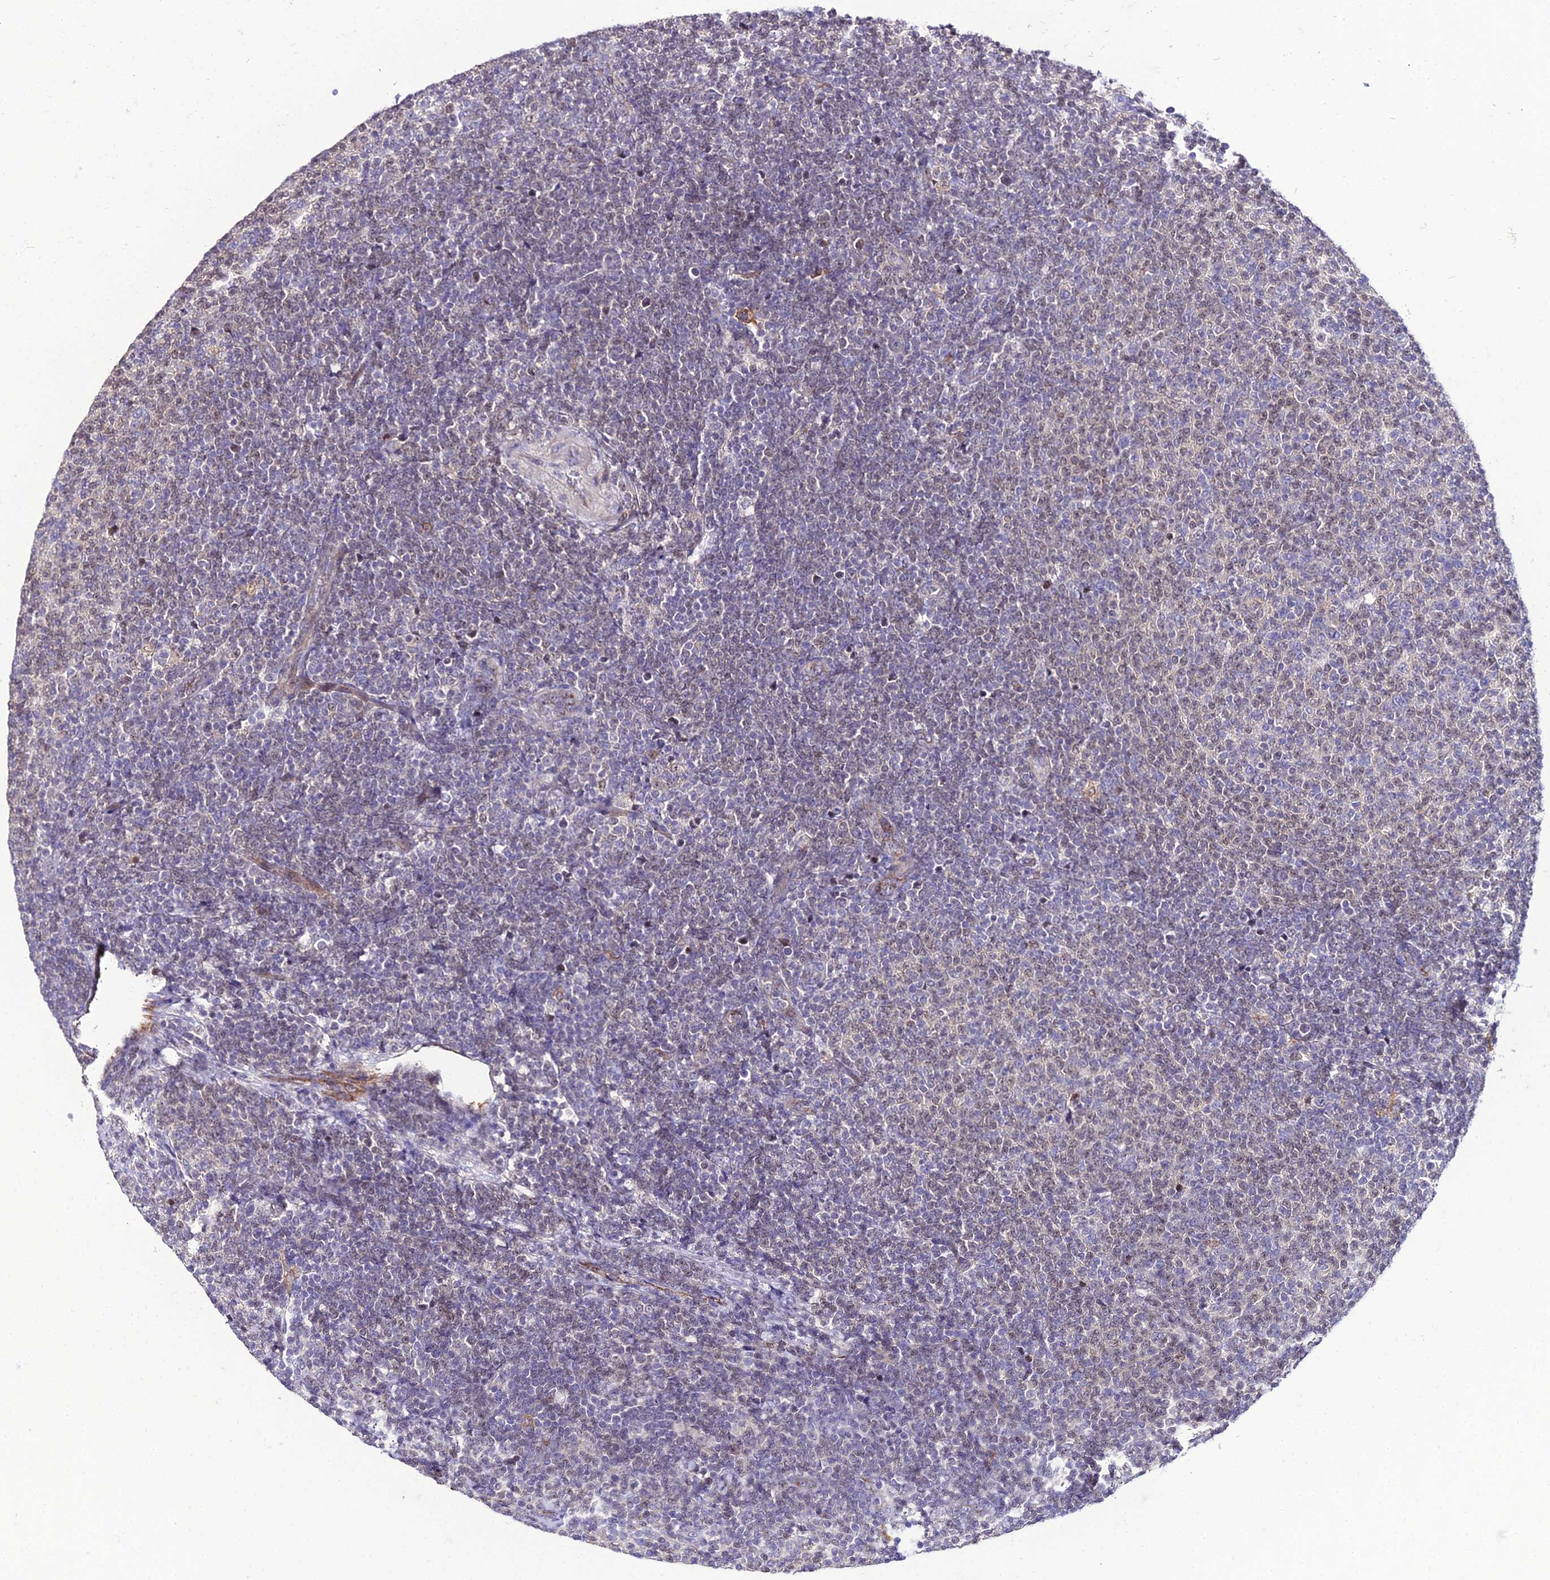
{"staining": {"intensity": "weak", "quantity": "25%-75%", "location": "nuclear"}, "tissue": "lymphoma", "cell_type": "Tumor cells", "image_type": "cancer", "snomed": [{"axis": "morphology", "description": "Malignant lymphoma, non-Hodgkin's type, Low grade"}, {"axis": "topography", "description": "Lymph node"}], "caption": "DAB (3,3'-diaminobenzidine) immunohistochemical staining of low-grade malignant lymphoma, non-Hodgkin's type shows weak nuclear protein positivity in approximately 25%-75% of tumor cells.", "gene": "SHQ1", "patient": {"sex": "male", "age": 66}}